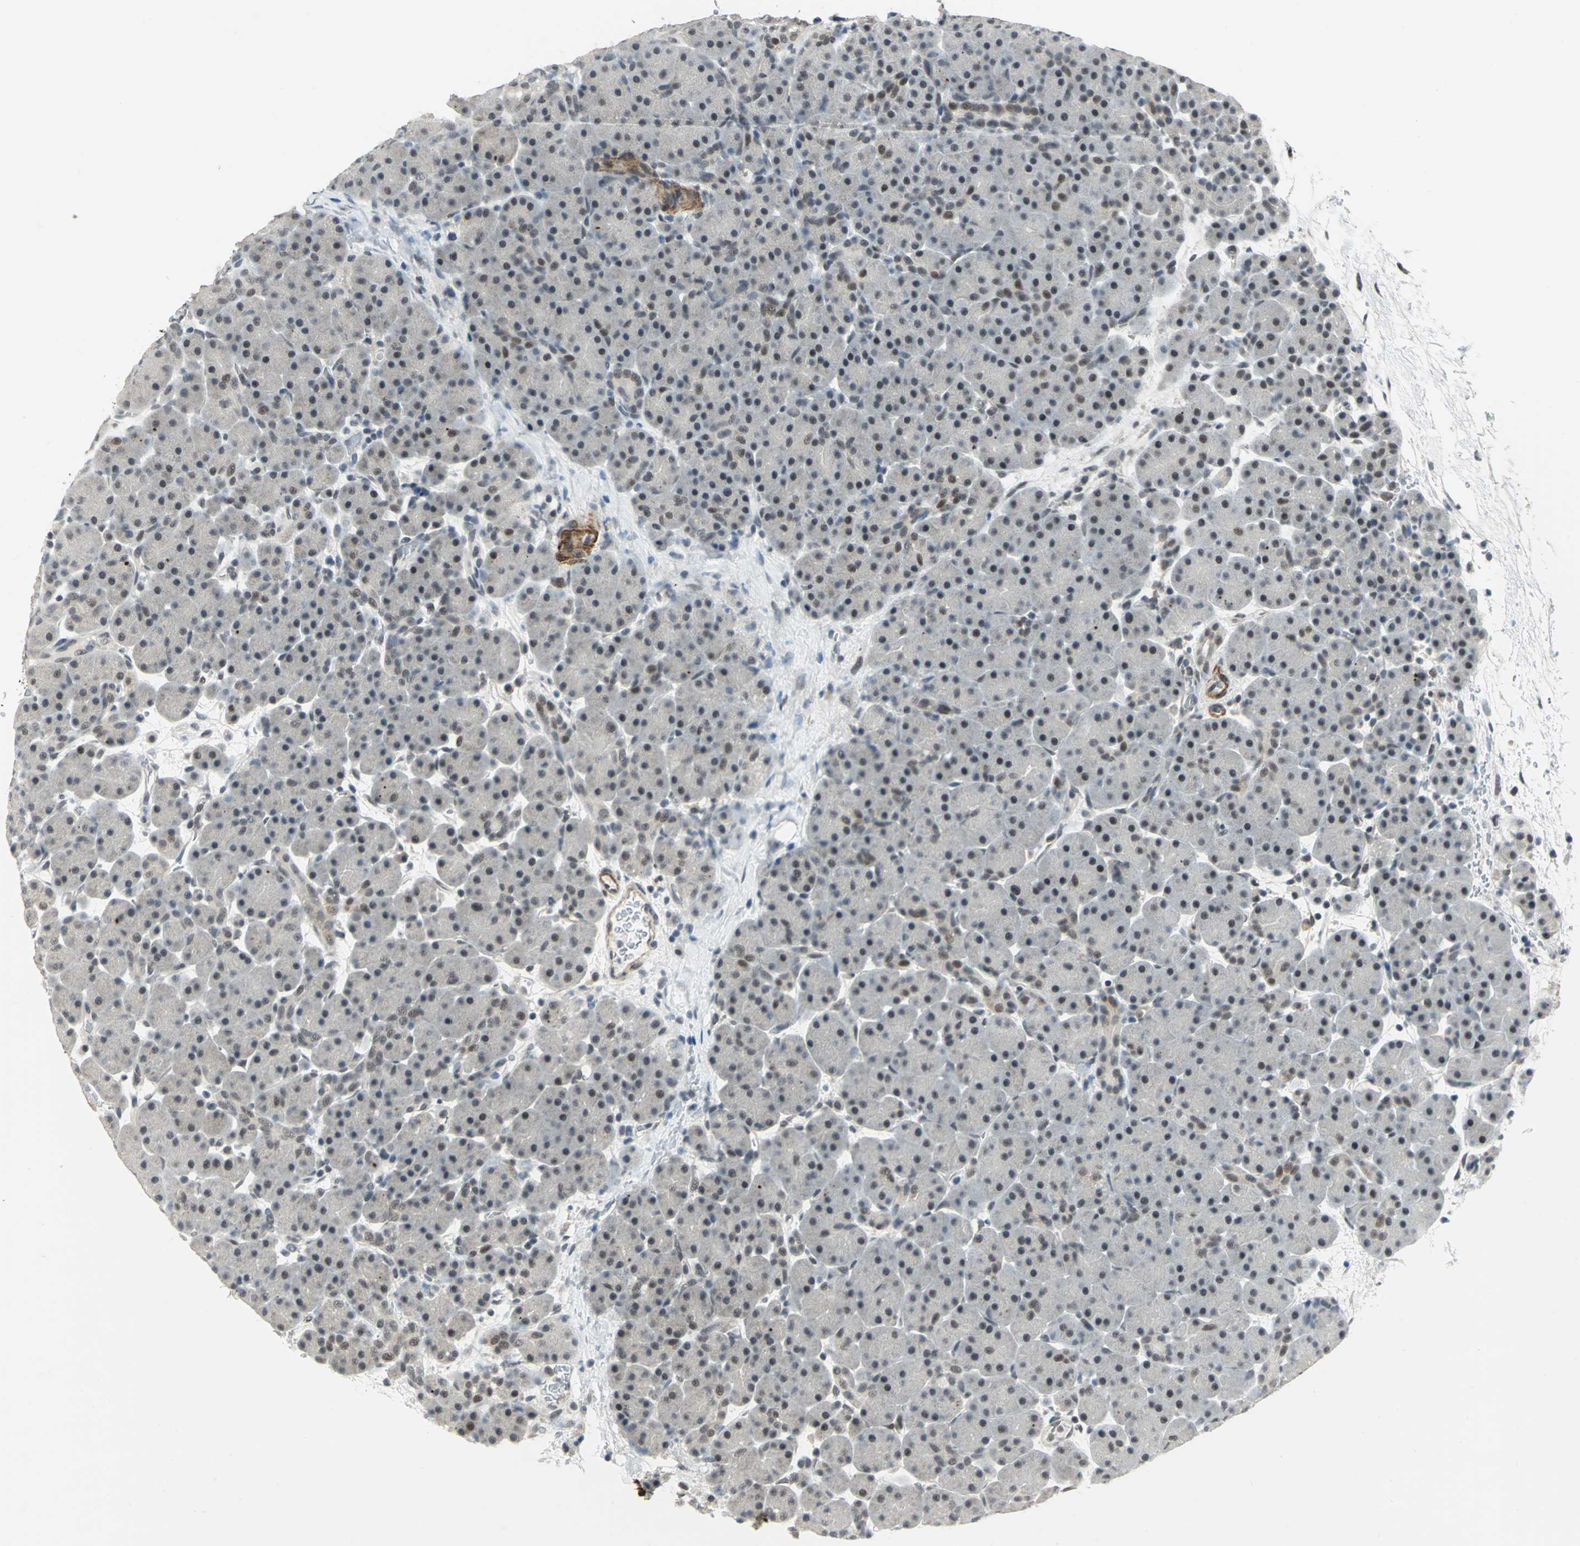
{"staining": {"intensity": "negative", "quantity": "none", "location": "none"}, "tissue": "pancreas", "cell_type": "Exocrine glandular cells", "image_type": "normal", "snomed": [{"axis": "morphology", "description": "Normal tissue, NOS"}, {"axis": "topography", "description": "Pancreas"}], "caption": "High magnification brightfield microscopy of unremarkable pancreas stained with DAB (brown) and counterstained with hematoxylin (blue): exocrine glandular cells show no significant staining. (DAB (3,3'-diaminobenzidine) immunohistochemistry, high magnification).", "gene": "MTA1", "patient": {"sex": "male", "age": 66}}